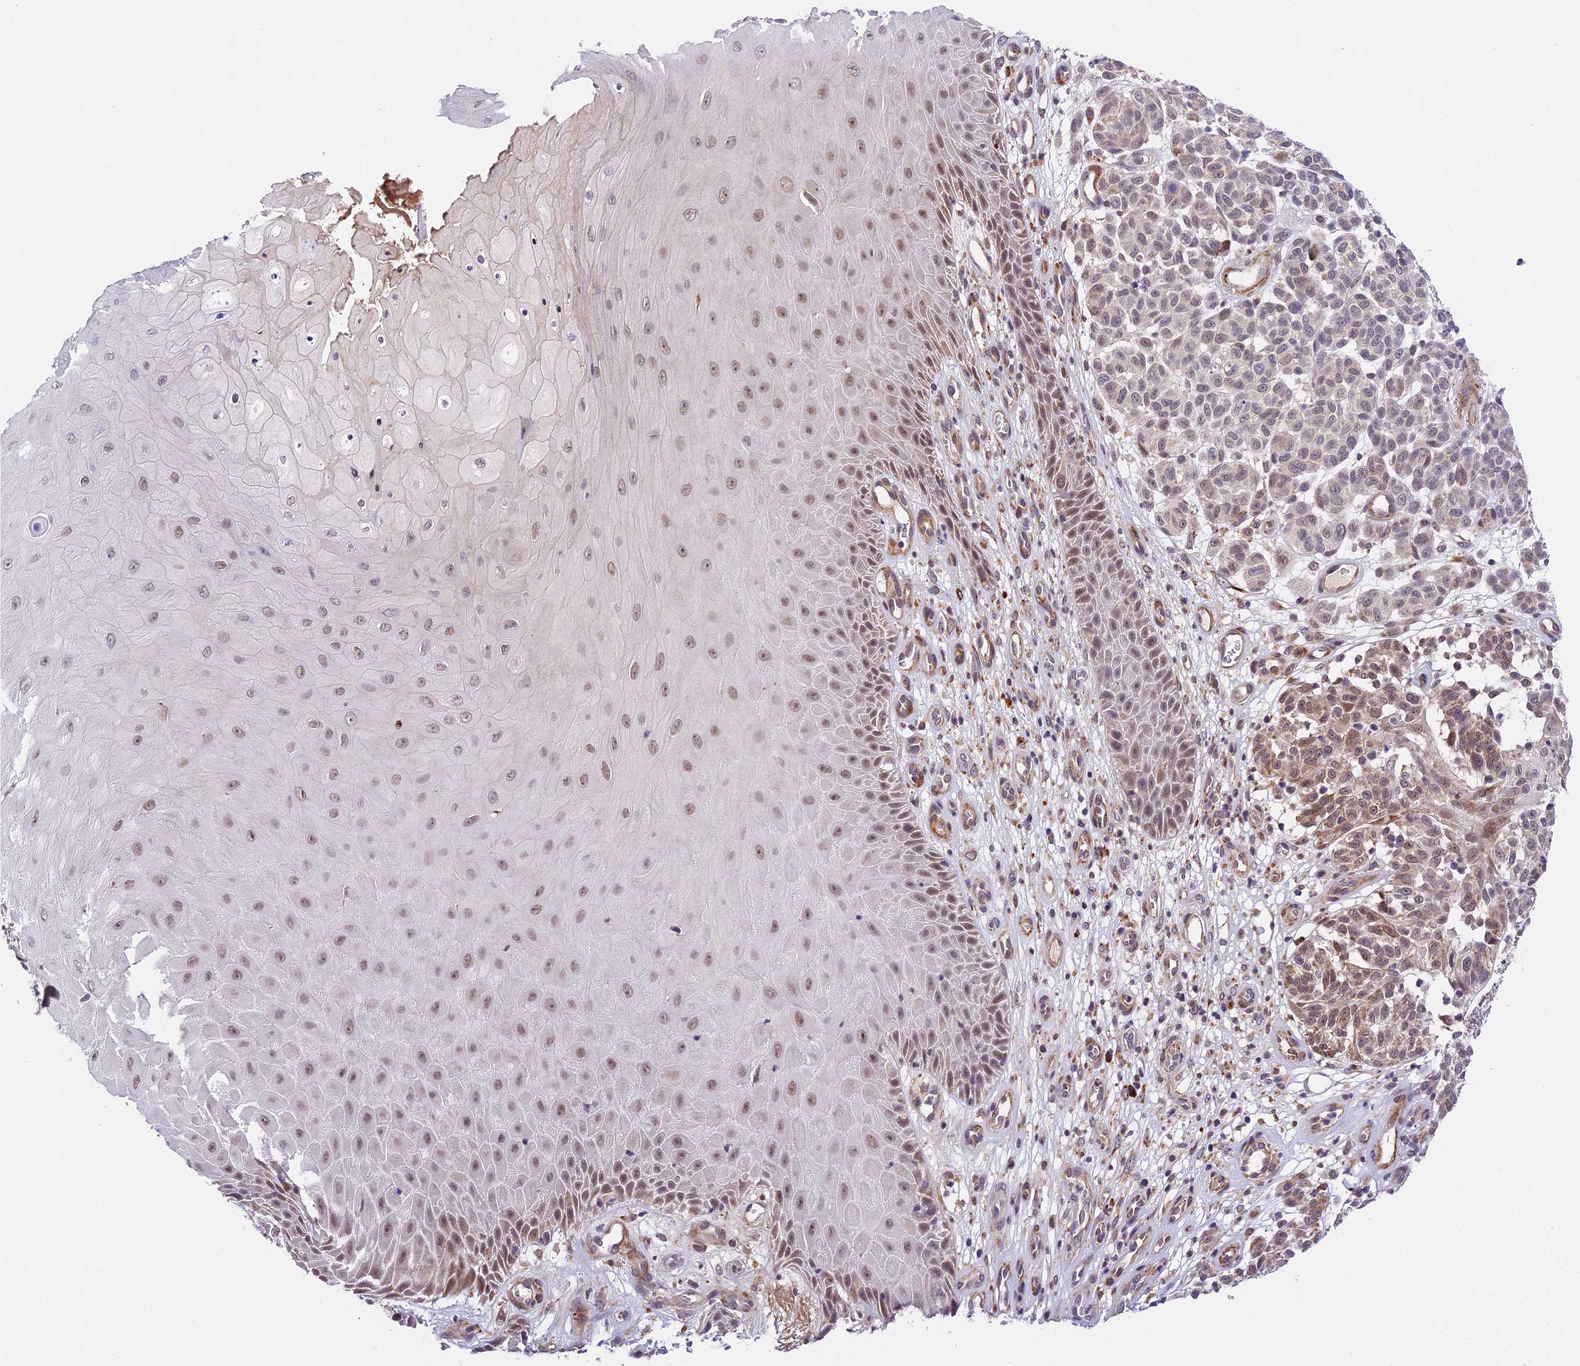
{"staining": {"intensity": "moderate", "quantity": "25%-75%", "location": "nuclear"}, "tissue": "melanoma", "cell_type": "Tumor cells", "image_type": "cancer", "snomed": [{"axis": "morphology", "description": "Malignant melanoma, NOS"}, {"axis": "topography", "description": "Skin"}], "caption": "Malignant melanoma stained with a protein marker shows moderate staining in tumor cells.", "gene": "FBXO45", "patient": {"sex": "male", "age": 49}}